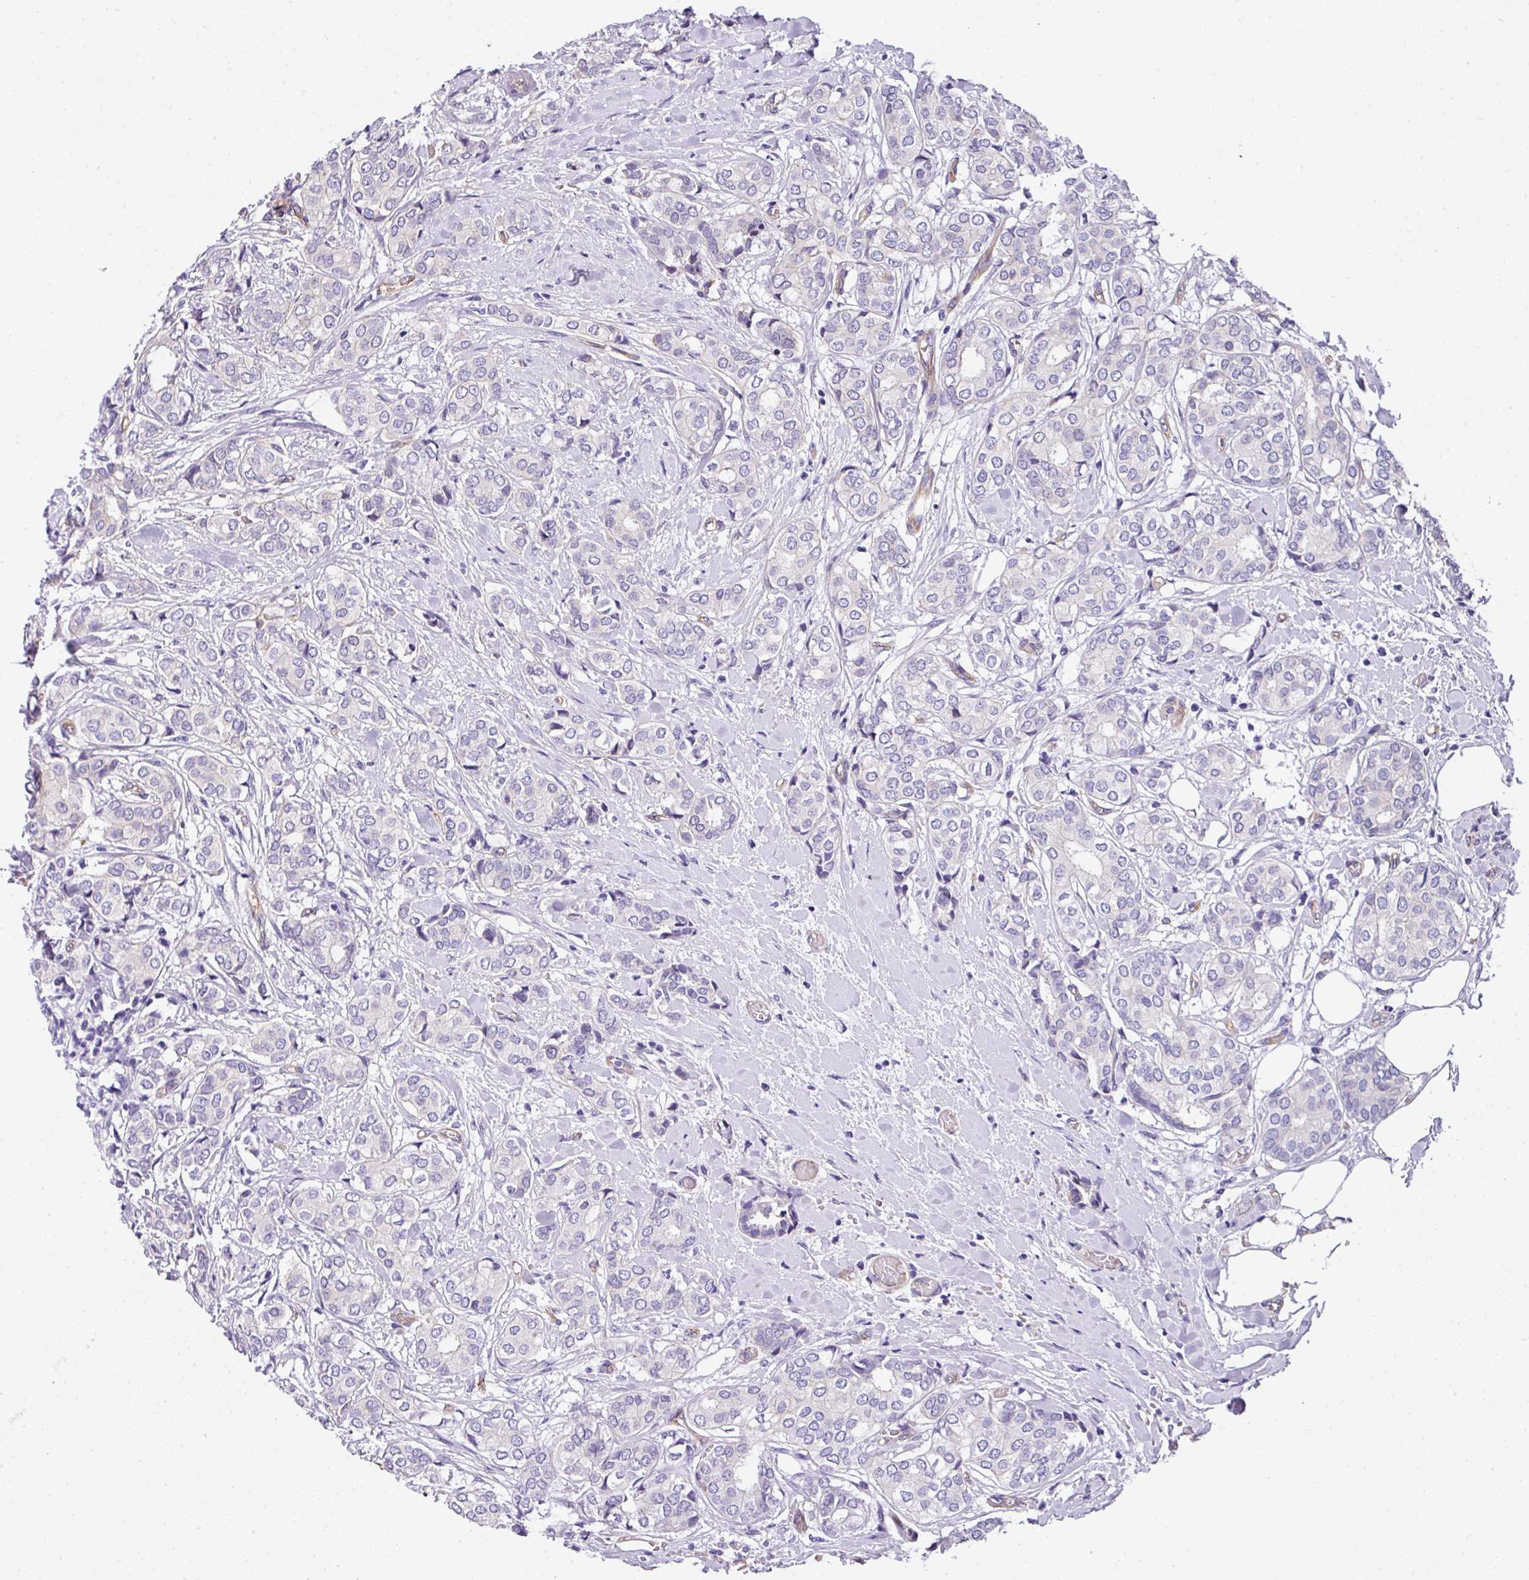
{"staining": {"intensity": "negative", "quantity": "none", "location": "none"}, "tissue": "breast cancer", "cell_type": "Tumor cells", "image_type": "cancer", "snomed": [{"axis": "morphology", "description": "Duct carcinoma"}, {"axis": "topography", "description": "Breast"}], "caption": "IHC photomicrograph of breast invasive ductal carcinoma stained for a protein (brown), which shows no expression in tumor cells.", "gene": "OR11H4", "patient": {"sex": "female", "age": 73}}